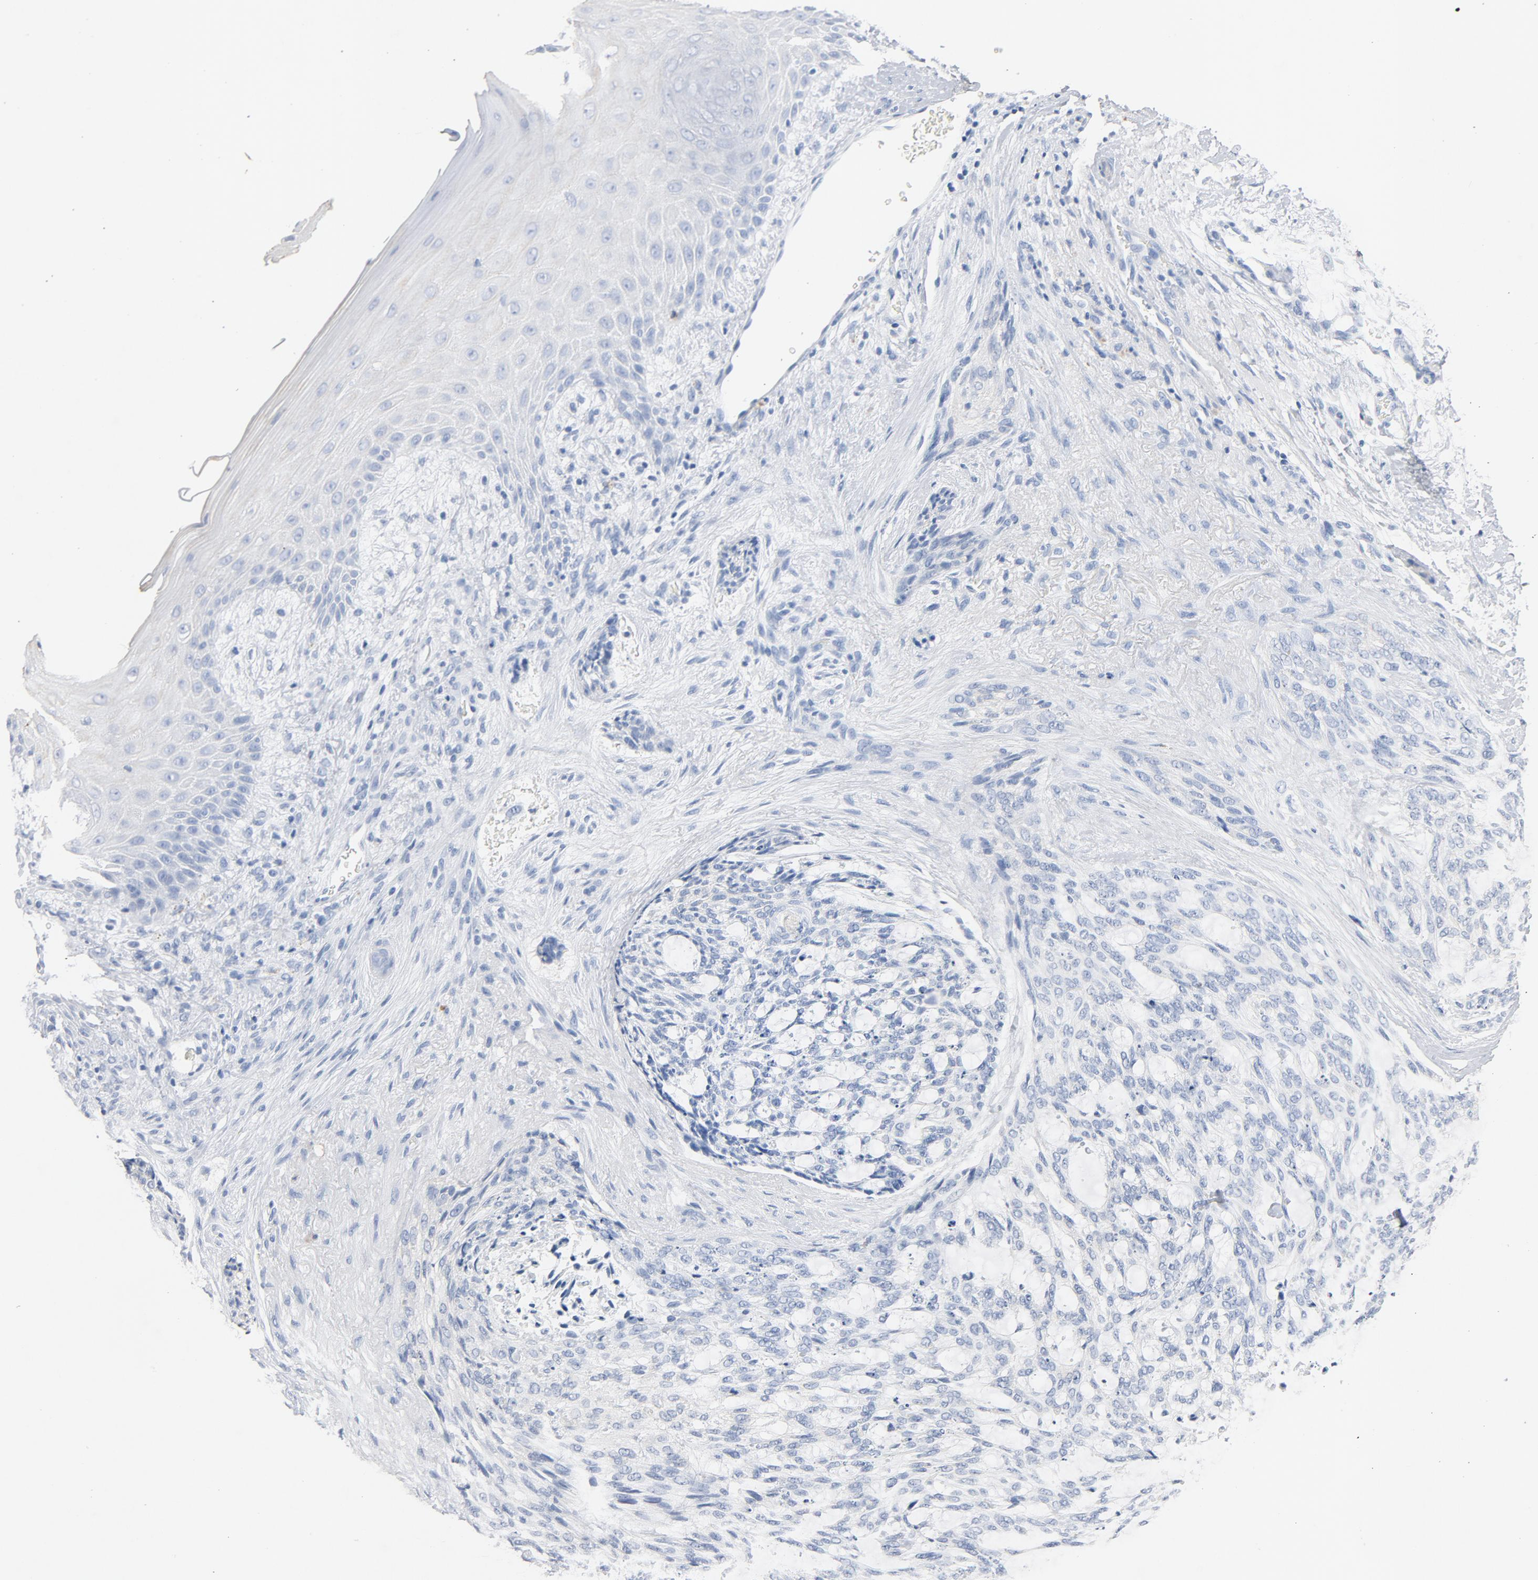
{"staining": {"intensity": "negative", "quantity": "none", "location": "none"}, "tissue": "skin cancer", "cell_type": "Tumor cells", "image_type": "cancer", "snomed": [{"axis": "morphology", "description": "Normal tissue, NOS"}, {"axis": "morphology", "description": "Basal cell carcinoma"}, {"axis": "topography", "description": "Skin"}], "caption": "Immunohistochemistry (IHC) photomicrograph of neoplastic tissue: human skin cancer stained with DAB exhibits no significant protein staining in tumor cells.", "gene": "PTPRB", "patient": {"sex": "female", "age": 71}}